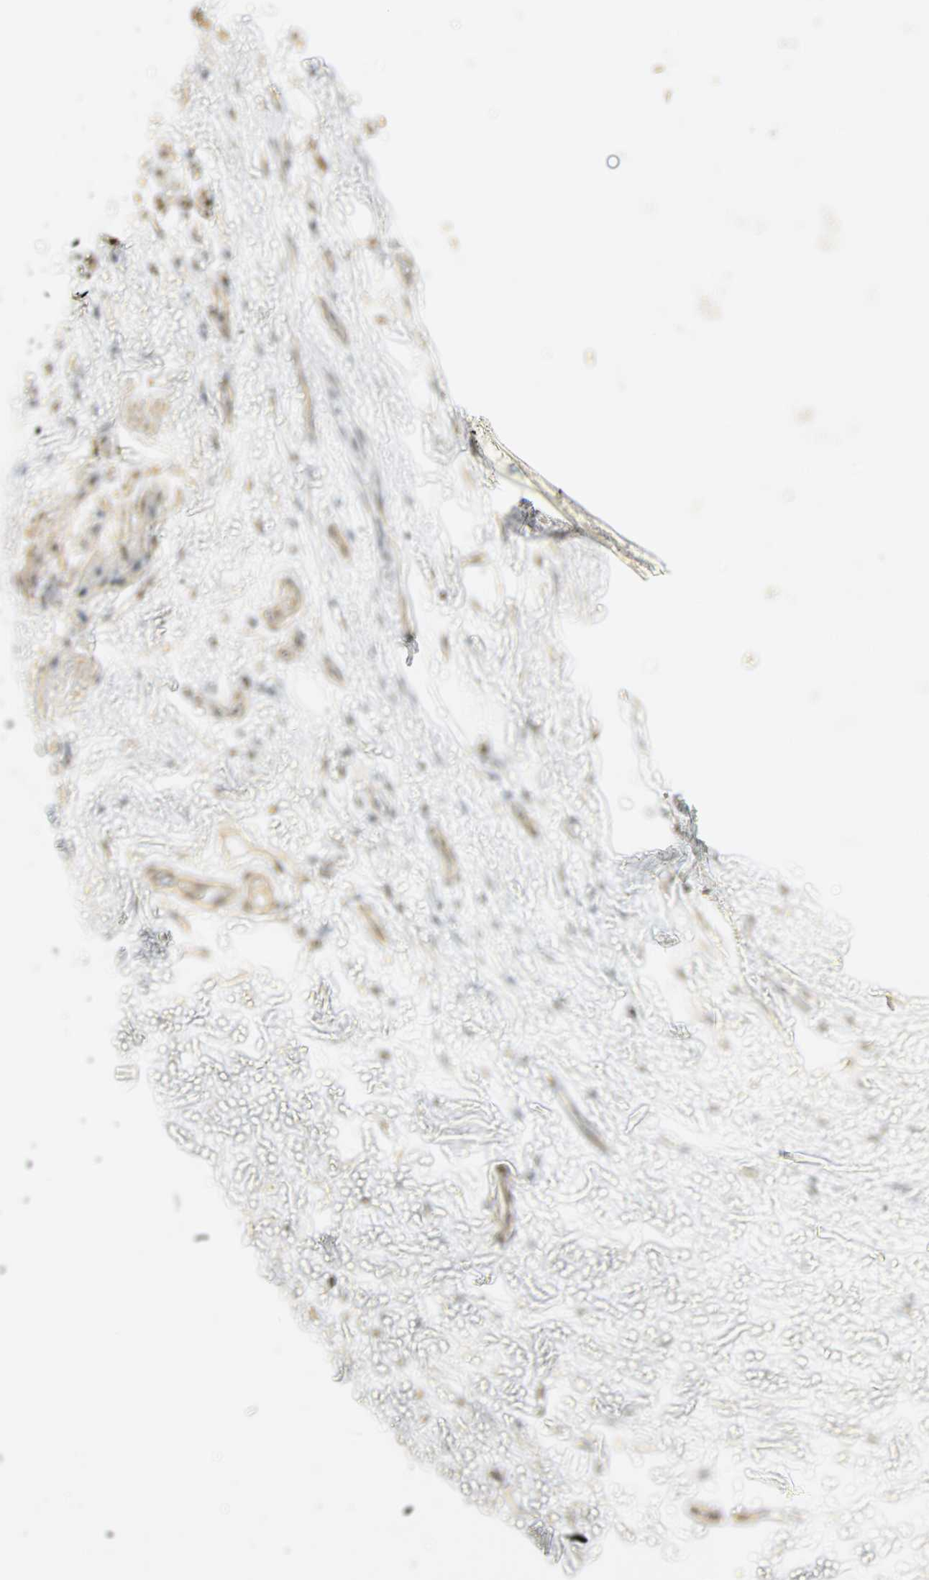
{"staining": {"intensity": "negative", "quantity": "none", "location": "none"}, "tissue": "adipose tissue", "cell_type": "Adipocytes", "image_type": "normal", "snomed": [{"axis": "morphology", "description": "Normal tissue, NOS"}, {"axis": "topography", "description": "Cartilage tissue"}, {"axis": "topography", "description": "Bronchus"}], "caption": "An image of human adipose tissue is negative for staining in adipocytes. The staining is performed using DAB (3,3'-diaminobenzidine) brown chromogen with nuclei counter-stained in using hematoxylin.", "gene": "USP13", "patient": {"sex": "female", "age": 73}}